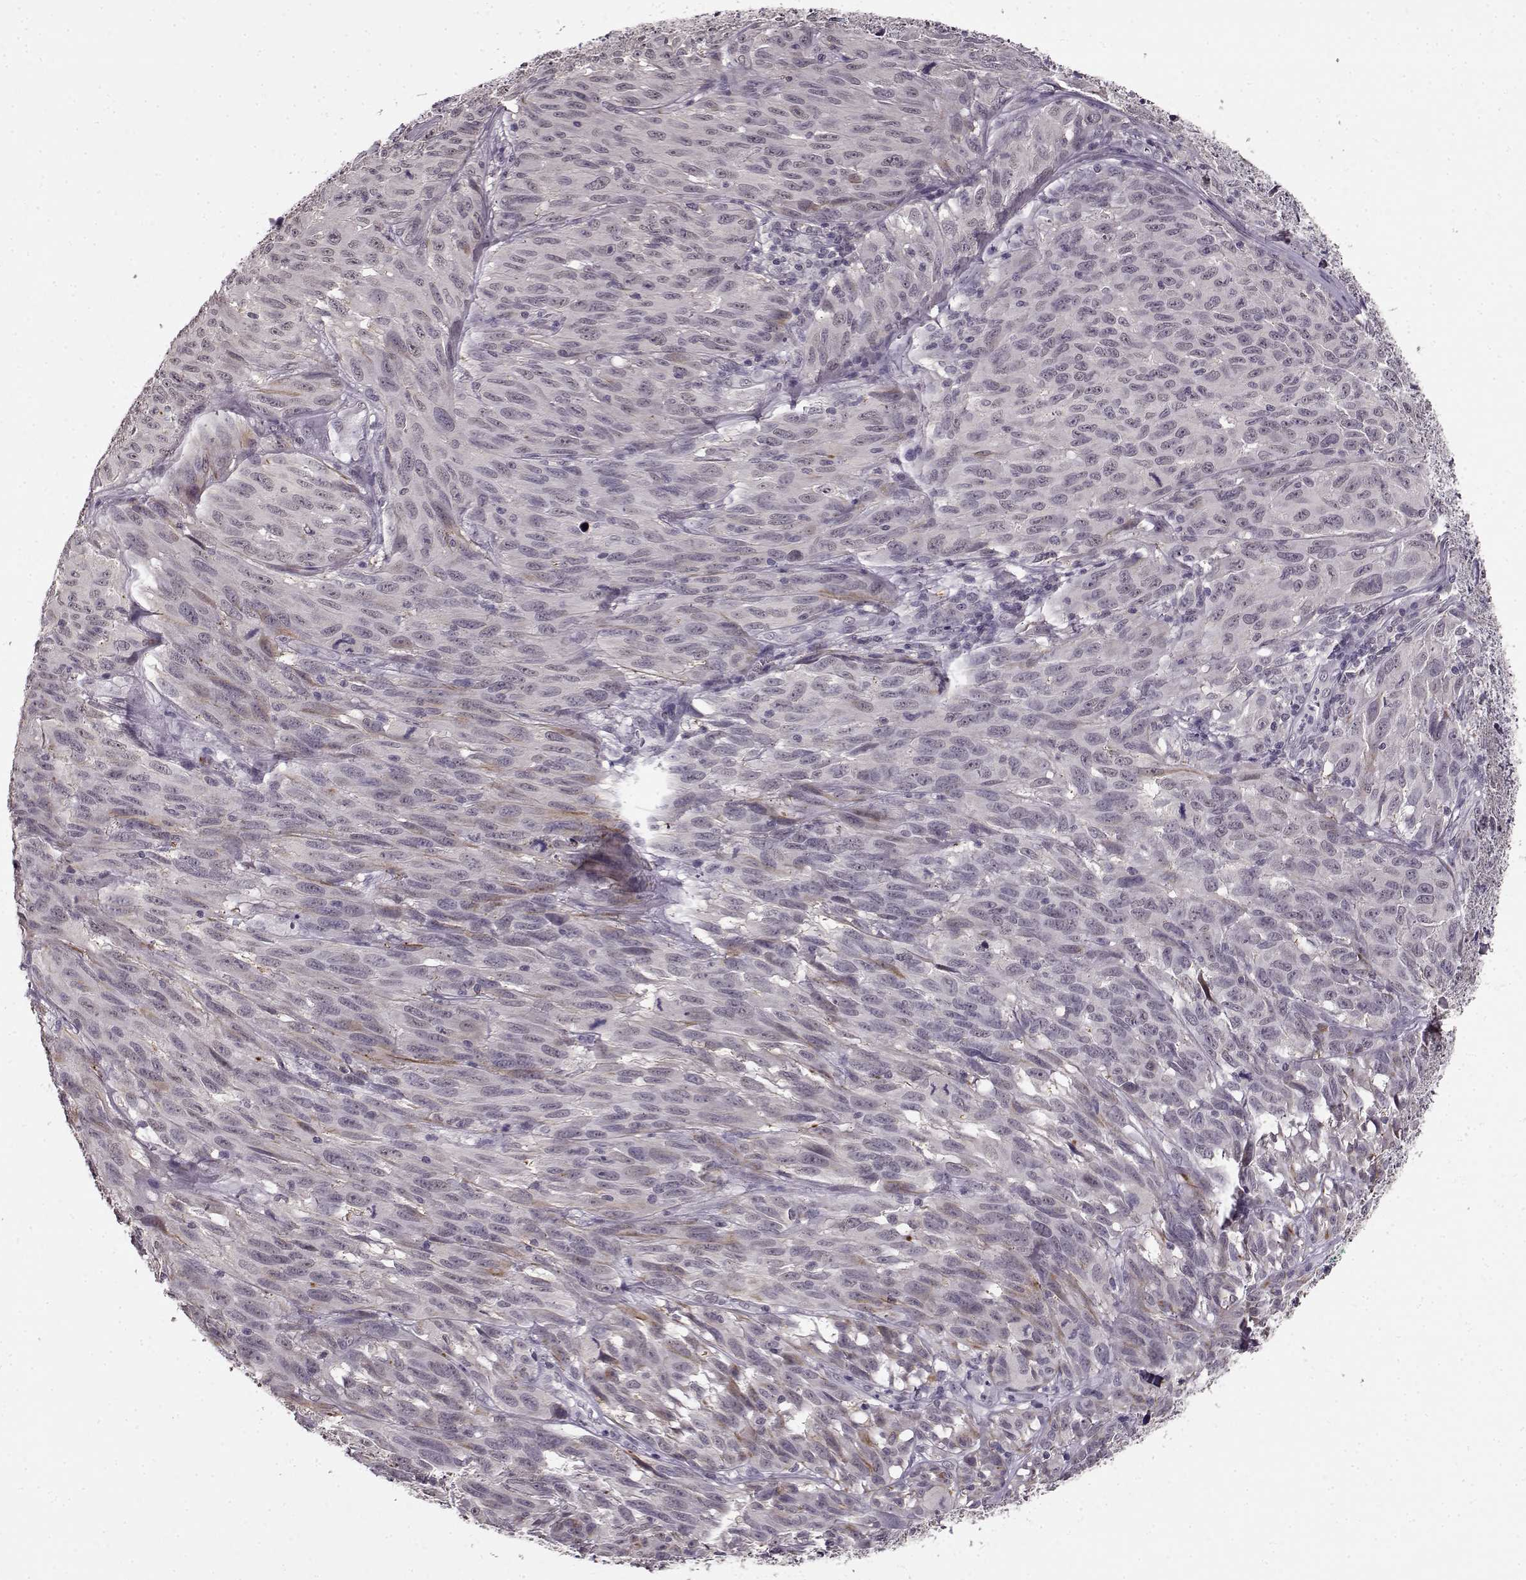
{"staining": {"intensity": "weak", "quantity": "25%-75%", "location": "nuclear"}, "tissue": "melanoma", "cell_type": "Tumor cells", "image_type": "cancer", "snomed": [{"axis": "morphology", "description": "Malignant melanoma, NOS"}, {"axis": "topography", "description": "Vulva, labia, clitoris and Bartholin´s gland, NO"}], "caption": "Malignant melanoma was stained to show a protein in brown. There is low levels of weak nuclear positivity in about 25%-75% of tumor cells. Using DAB (brown) and hematoxylin (blue) stains, captured at high magnification using brightfield microscopy.", "gene": "RP1L1", "patient": {"sex": "female", "age": 75}}